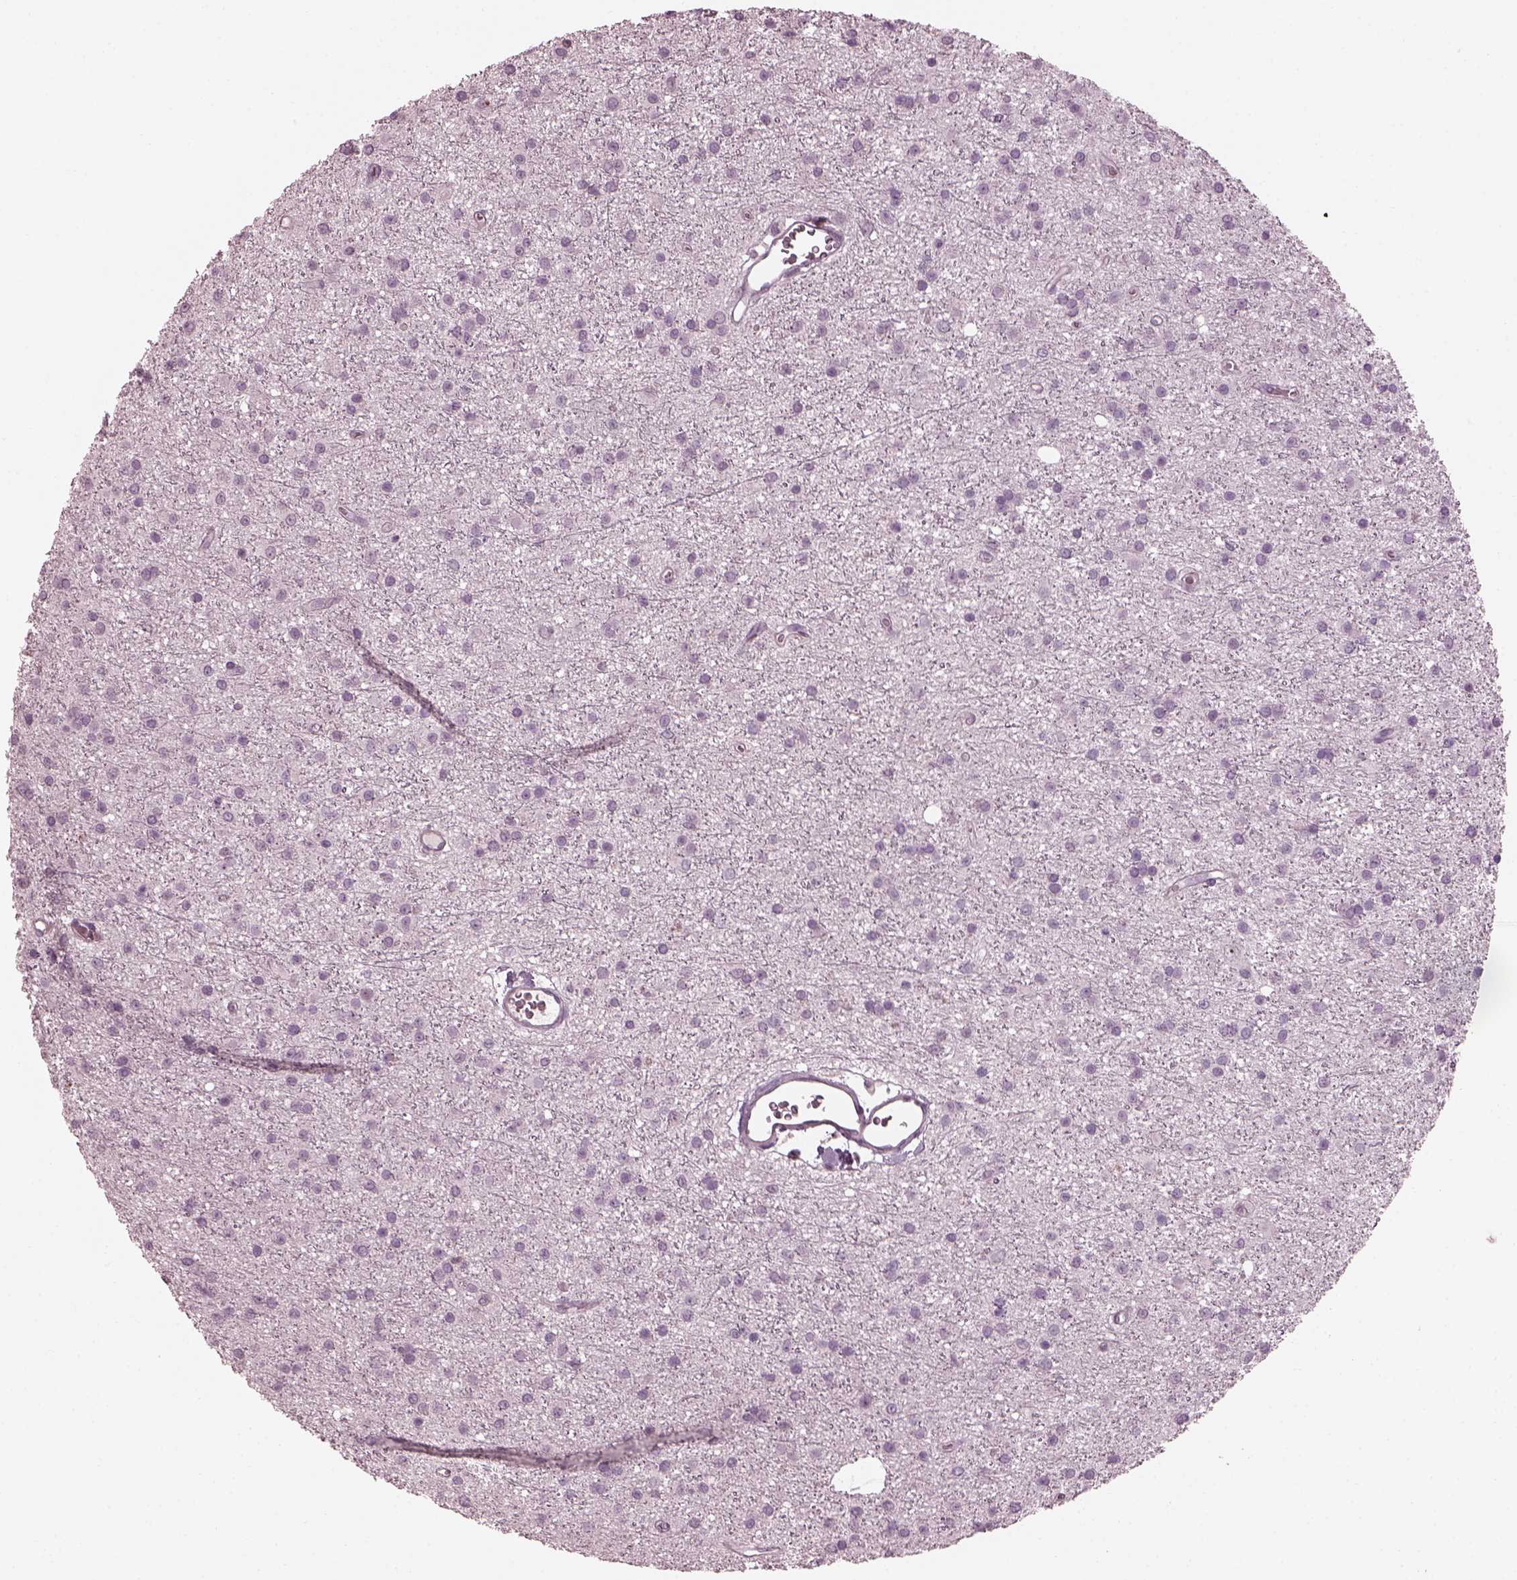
{"staining": {"intensity": "negative", "quantity": "none", "location": "none"}, "tissue": "glioma", "cell_type": "Tumor cells", "image_type": "cancer", "snomed": [{"axis": "morphology", "description": "Glioma, malignant, Low grade"}, {"axis": "topography", "description": "Brain"}], "caption": "This is an IHC image of glioma. There is no positivity in tumor cells.", "gene": "BFSP1", "patient": {"sex": "male", "age": 27}}